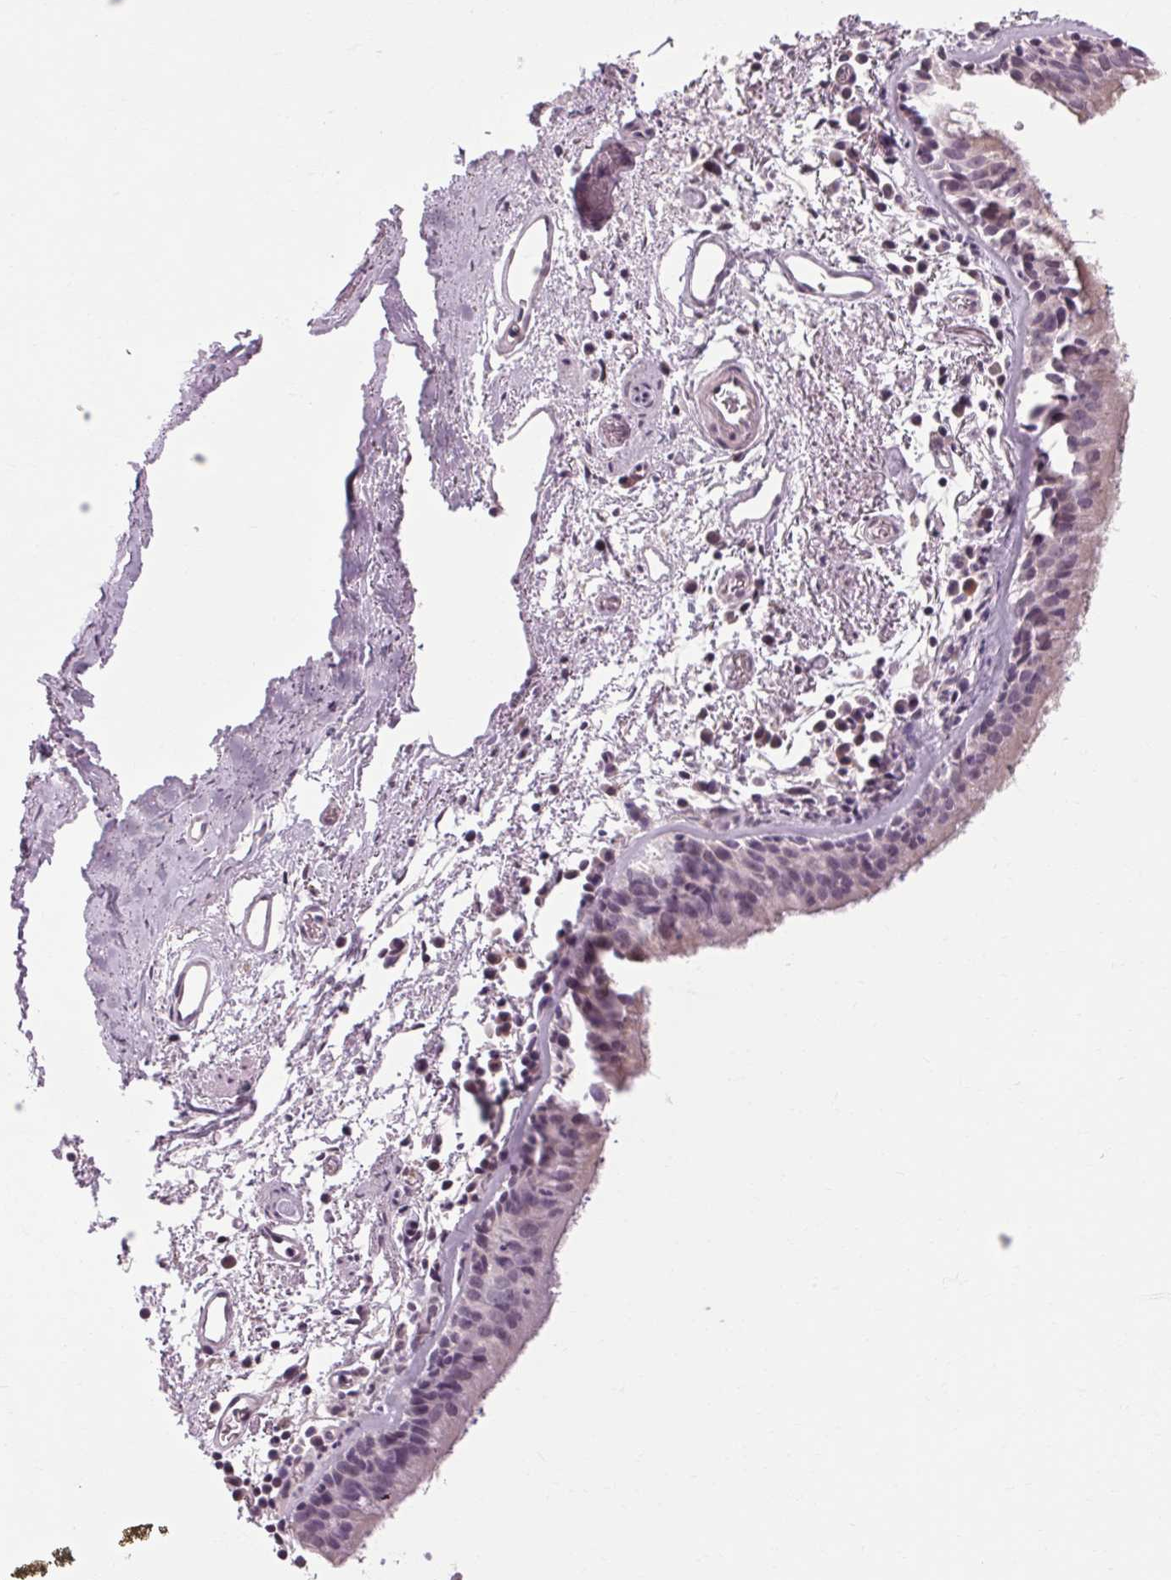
{"staining": {"intensity": "negative", "quantity": "none", "location": "none"}, "tissue": "bronchus", "cell_type": "Respiratory epithelial cells", "image_type": "normal", "snomed": [{"axis": "morphology", "description": "Normal tissue, NOS"}, {"axis": "morphology", "description": "Adenocarcinoma, NOS"}, {"axis": "topography", "description": "Bronchus"}], "caption": "The immunohistochemistry (IHC) micrograph has no significant positivity in respiratory epithelial cells of bronchus. (Immunohistochemistry (ihc), brightfield microscopy, high magnification).", "gene": "KLHL40", "patient": {"sex": "male", "age": 68}}